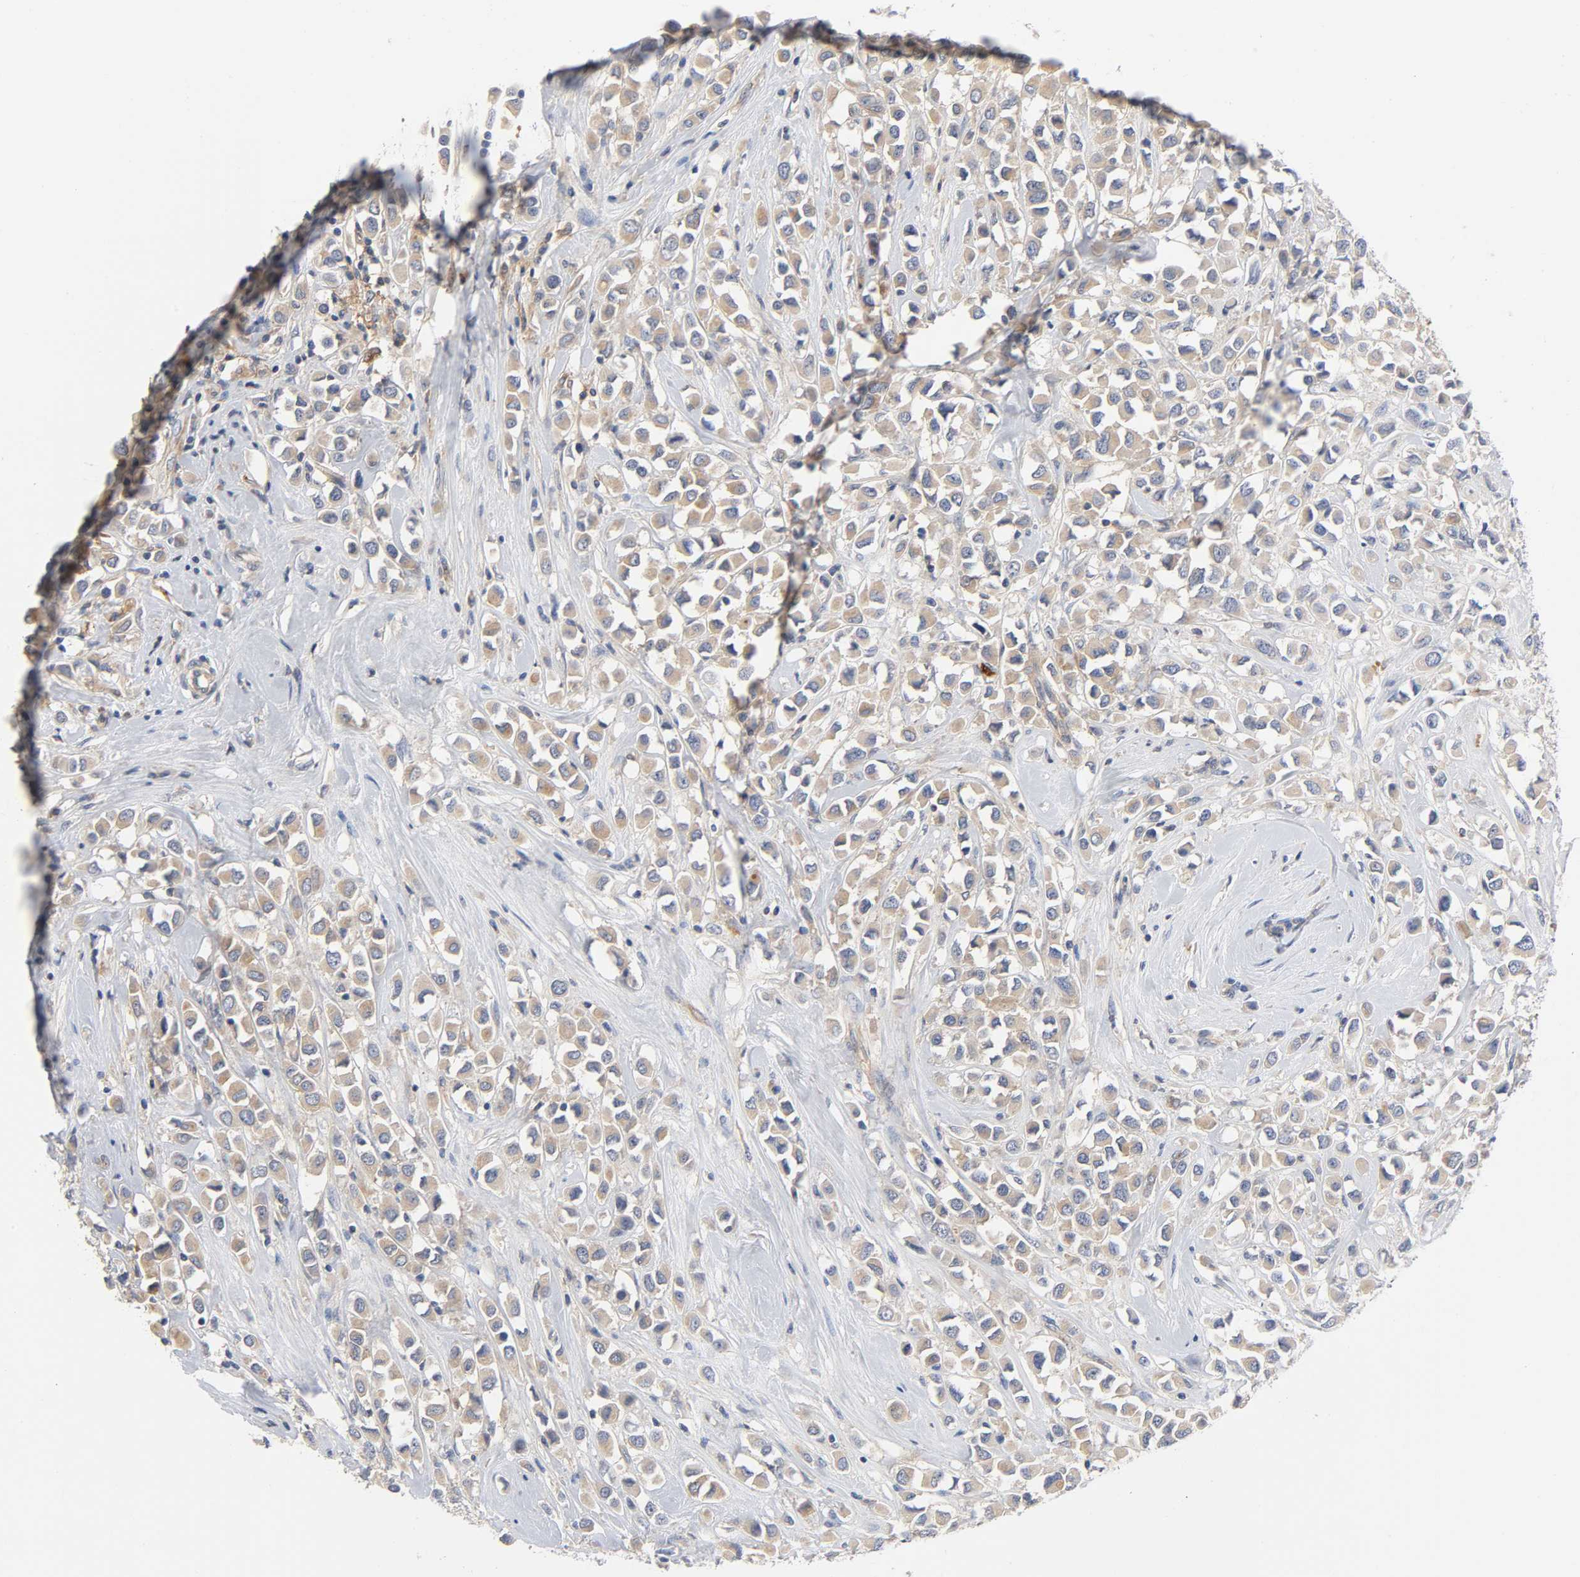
{"staining": {"intensity": "weak", "quantity": ">75%", "location": "cytoplasmic/membranous"}, "tissue": "breast cancer", "cell_type": "Tumor cells", "image_type": "cancer", "snomed": [{"axis": "morphology", "description": "Duct carcinoma"}, {"axis": "topography", "description": "Breast"}], "caption": "IHC (DAB) staining of human breast infiltrating ductal carcinoma exhibits weak cytoplasmic/membranous protein positivity in about >75% of tumor cells. (Brightfield microscopy of DAB IHC at high magnification).", "gene": "SRC", "patient": {"sex": "female", "age": 61}}